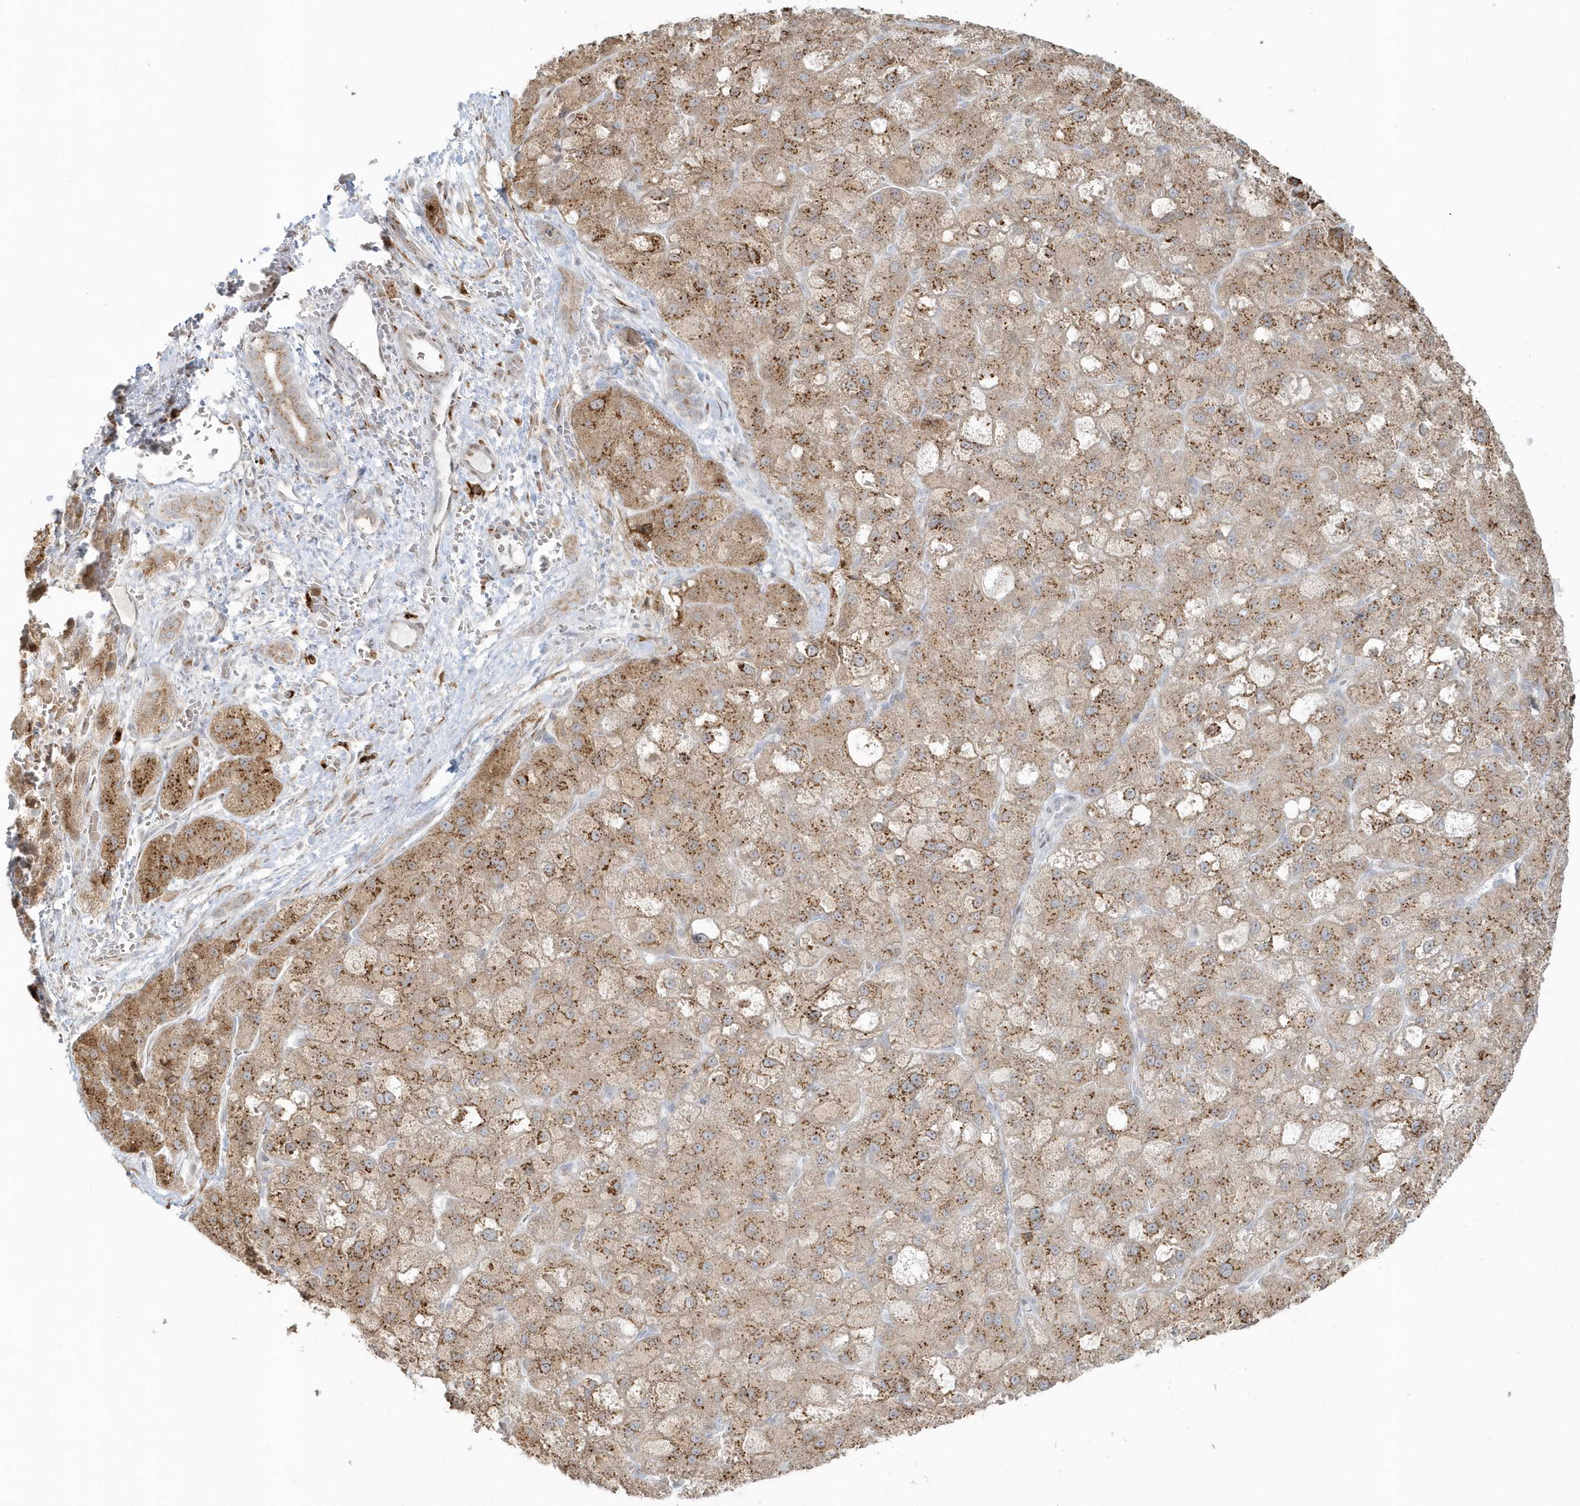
{"staining": {"intensity": "moderate", "quantity": ">75%", "location": "cytoplasmic/membranous"}, "tissue": "liver cancer", "cell_type": "Tumor cells", "image_type": "cancer", "snomed": [{"axis": "morphology", "description": "Carcinoma, Hepatocellular, NOS"}, {"axis": "topography", "description": "Liver"}], "caption": "Liver cancer (hepatocellular carcinoma) stained for a protein demonstrates moderate cytoplasmic/membranous positivity in tumor cells.", "gene": "DHFR", "patient": {"sex": "male", "age": 57}}